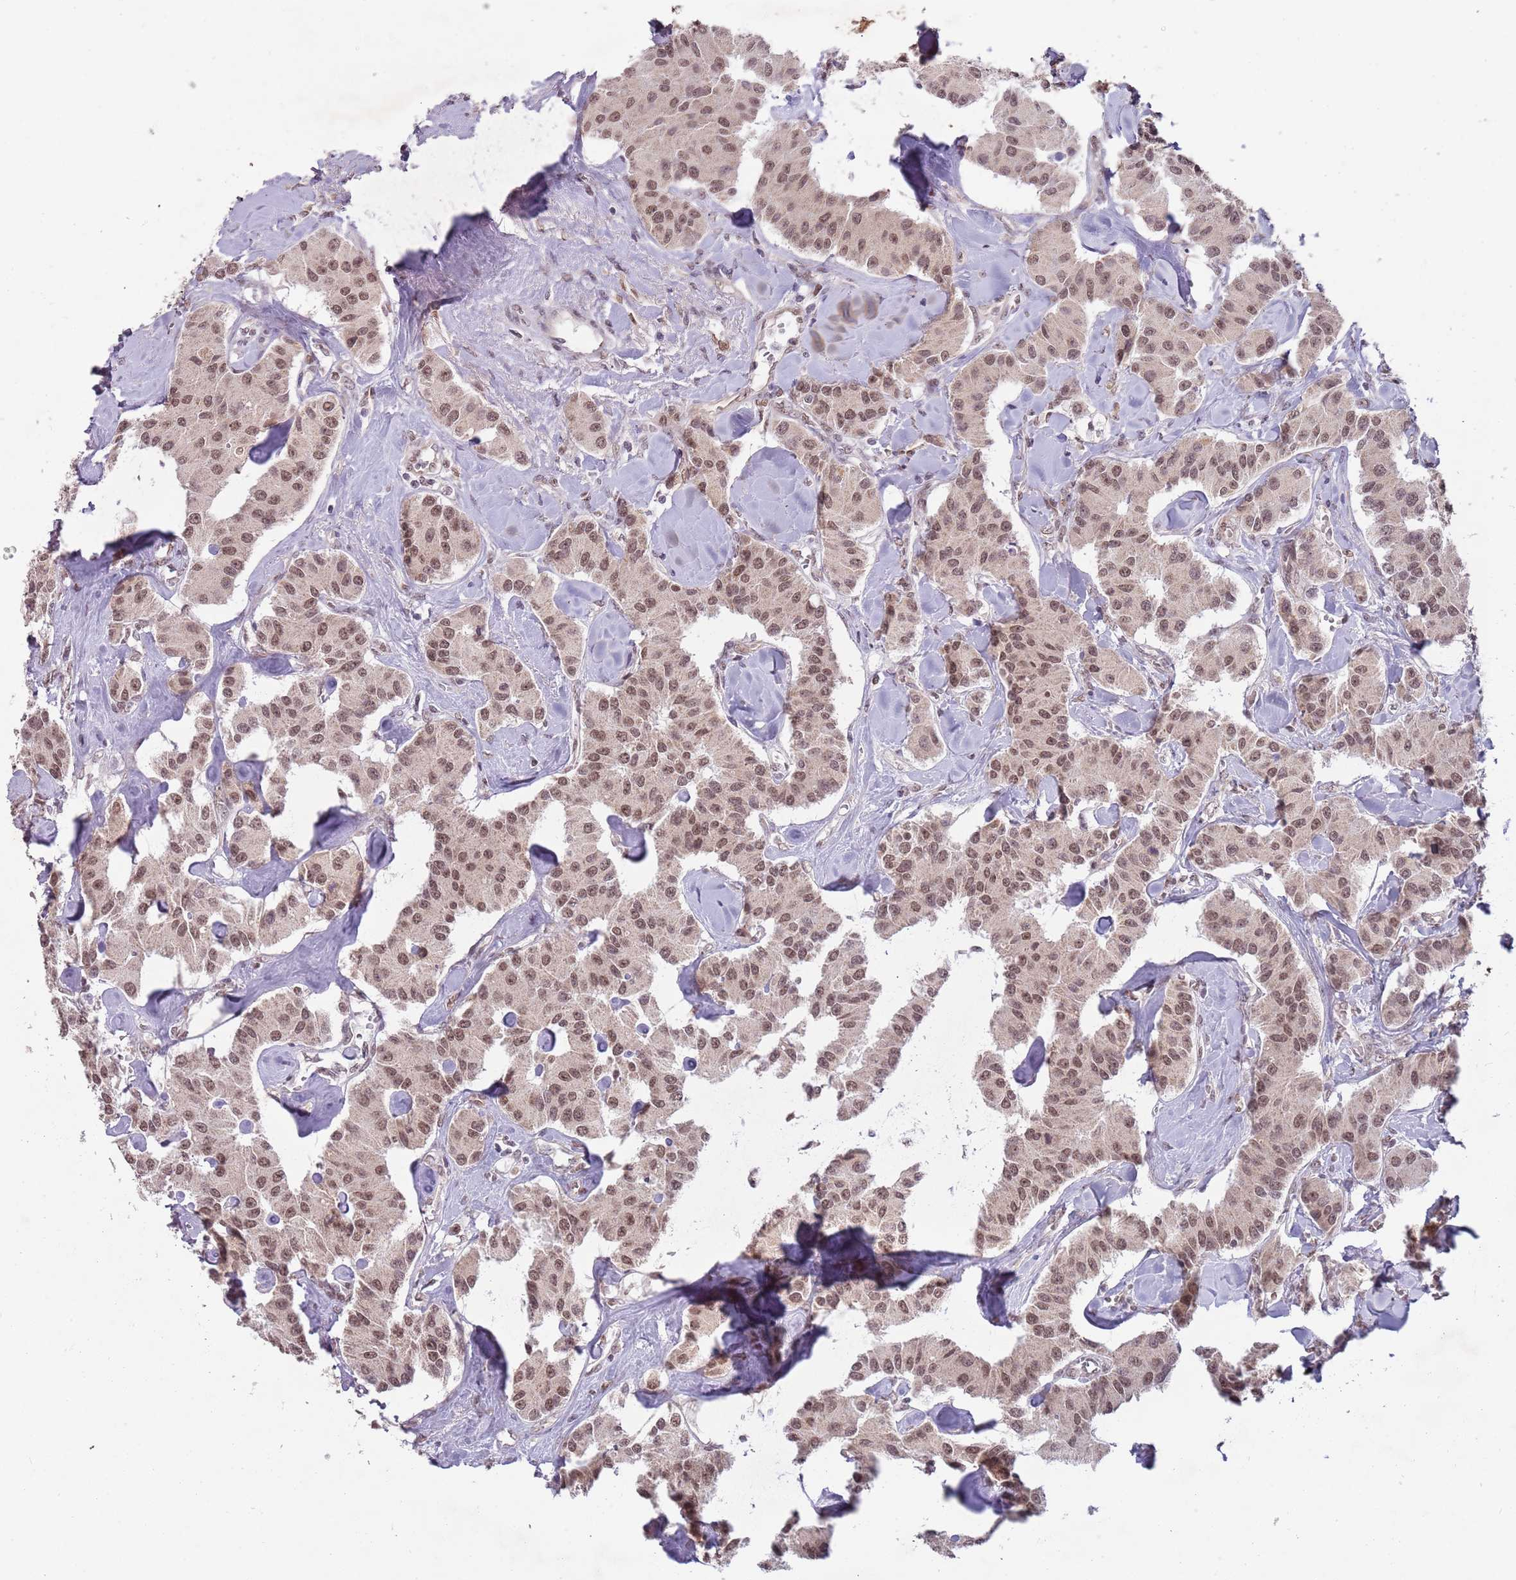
{"staining": {"intensity": "moderate", "quantity": ">75%", "location": "nuclear"}, "tissue": "carcinoid", "cell_type": "Tumor cells", "image_type": "cancer", "snomed": [{"axis": "morphology", "description": "Carcinoid, malignant, NOS"}, {"axis": "topography", "description": "Pancreas"}], "caption": "There is medium levels of moderate nuclear positivity in tumor cells of carcinoid, as demonstrated by immunohistochemical staining (brown color).", "gene": "FAM120AOS", "patient": {"sex": "male", "age": 41}}